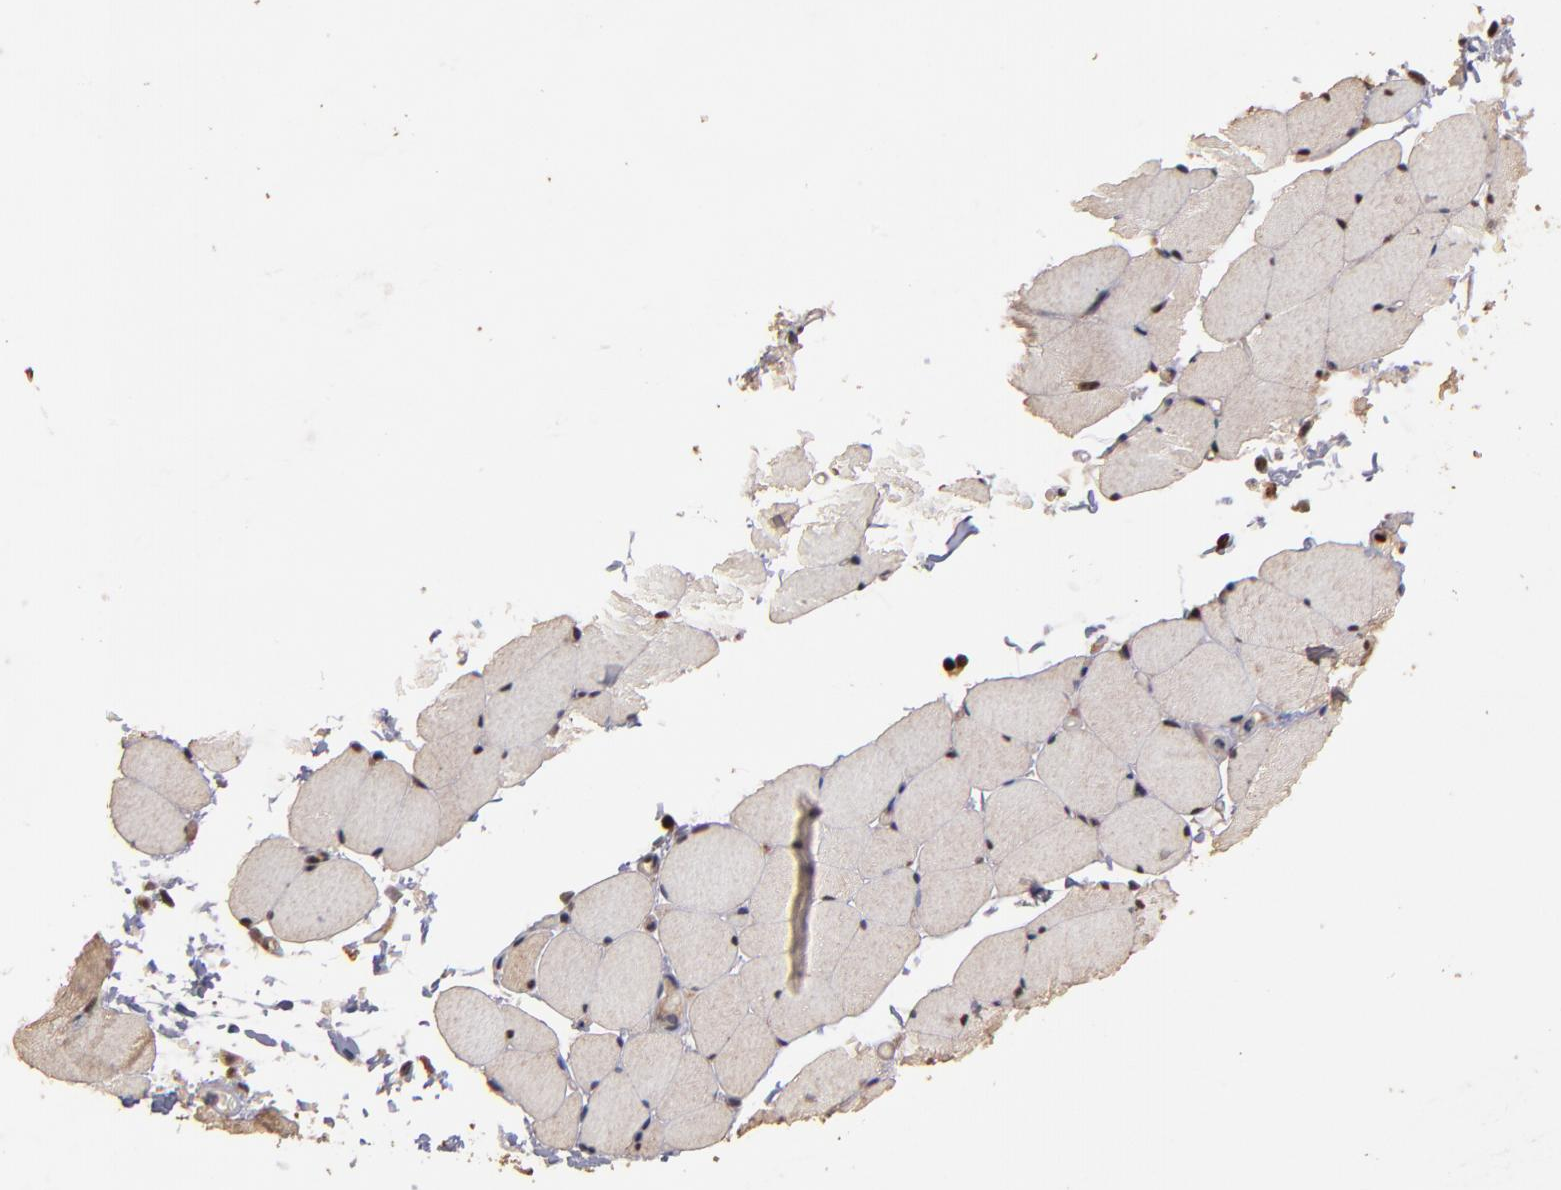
{"staining": {"intensity": "weak", "quantity": ">75%", "location": "cytoplasmic/membranous,nuclear"}, "tissue": "skeletal muscle", "cell_type": "Myocytes", "image_type": "normal", "snomed": [{"axis": "morphology", "description": "Normal tissue, NOS"}, {"axis": "topography", "description": "Skeletal muscle"}, {"axis": "topography", "description": "Parathyroid gland"}], "caption": "Protein expression analysis of benign skeletal muscle reveals weak cytoplasmic/membranous,nuclear expression in about >75% of myocytes. (brown staining indicates protein expression, while blue staining denotes nuclei).", "gene": "EAPP", "patient": {"sex": "female", "age": 37}}